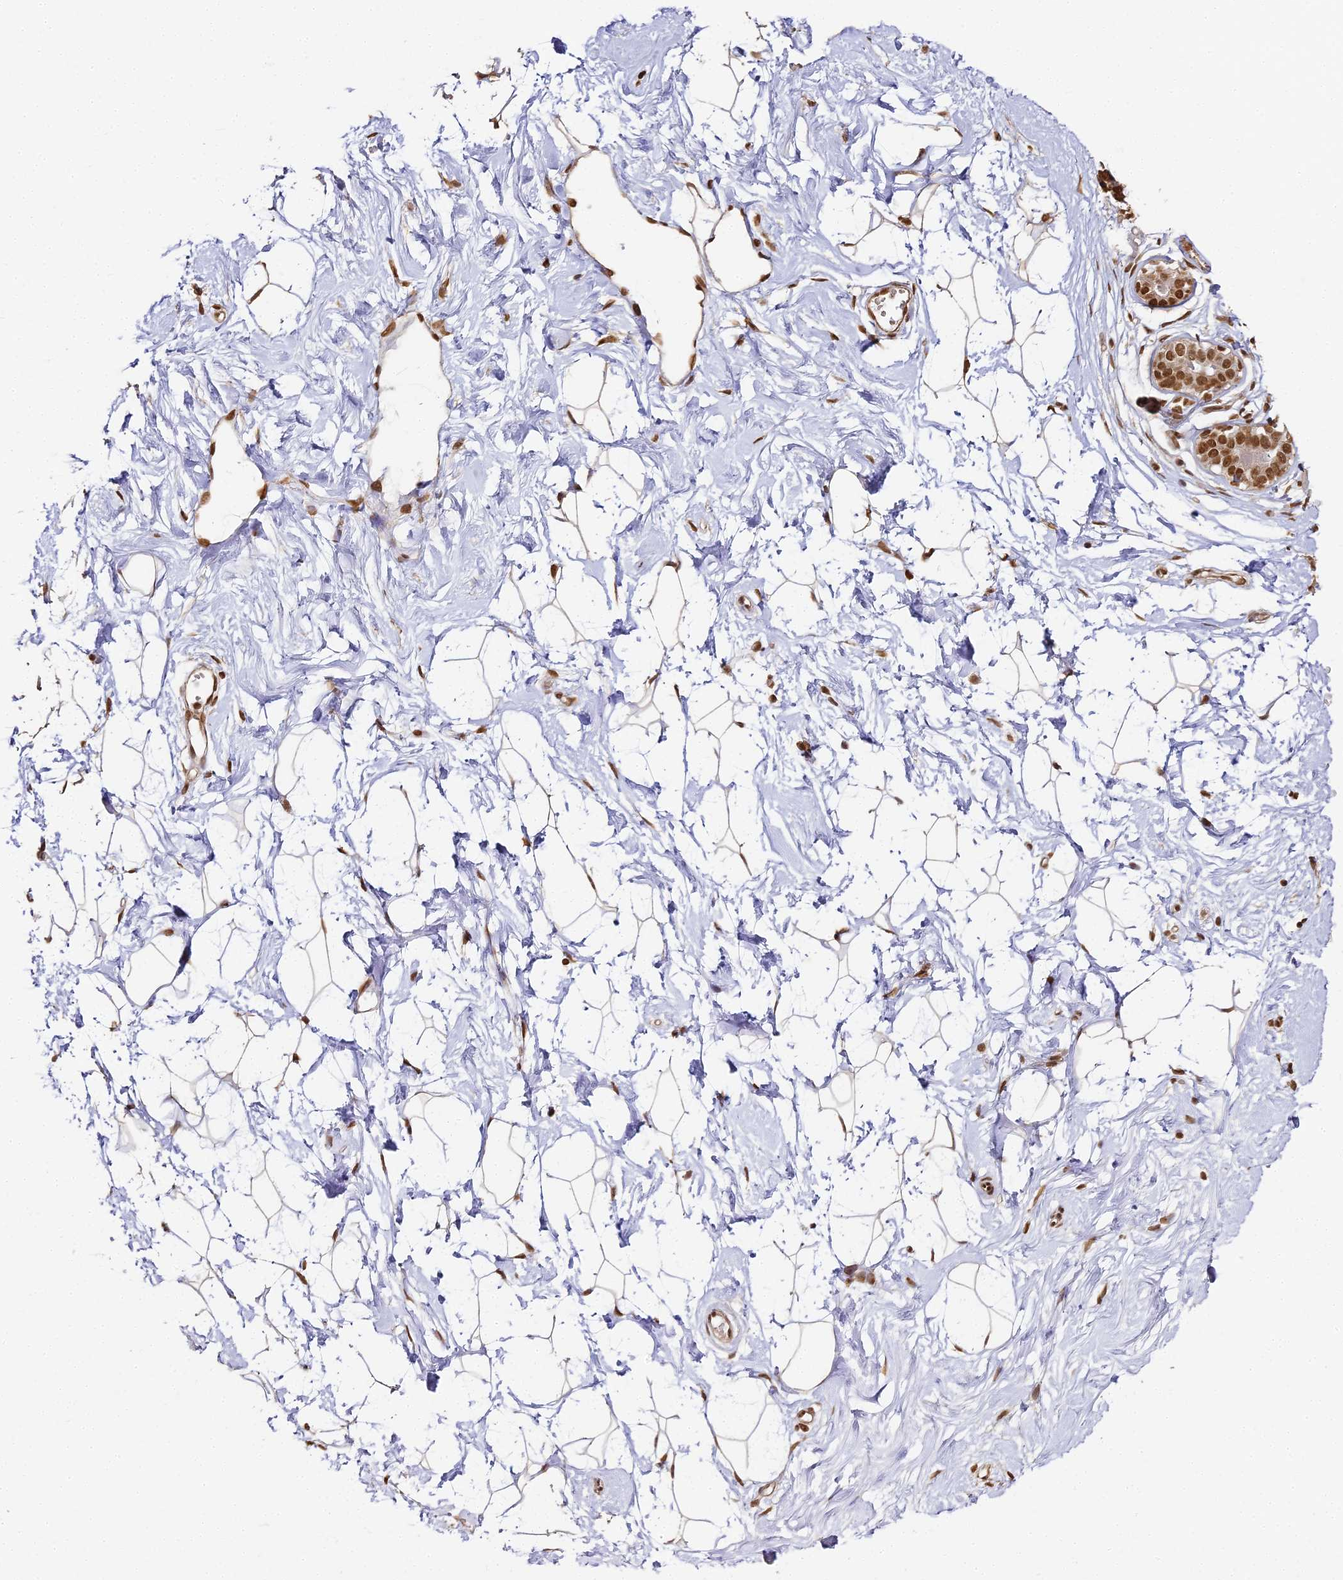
{"staining": {"intensity": "moderate", "quantity": ">75%", "location": "nuclear"}, "tissue": "breast", "cell_type": "Adipocytes", "image_type": "normal", "snomed": [{"axis": "morphology", "description": "Normal tissue, NOS"}, {"axis": "morphology", "description": "Adenoma, NOS"}, {"axis": "topography", "description": "Breast"}], "caption": "Protein staining of unremarkable breast demonstrates moderate nuclear positivity in about >75% of adipocytes.", "gene": "HNRNPA1", "patient": {"sex": "female", "age": 23}}